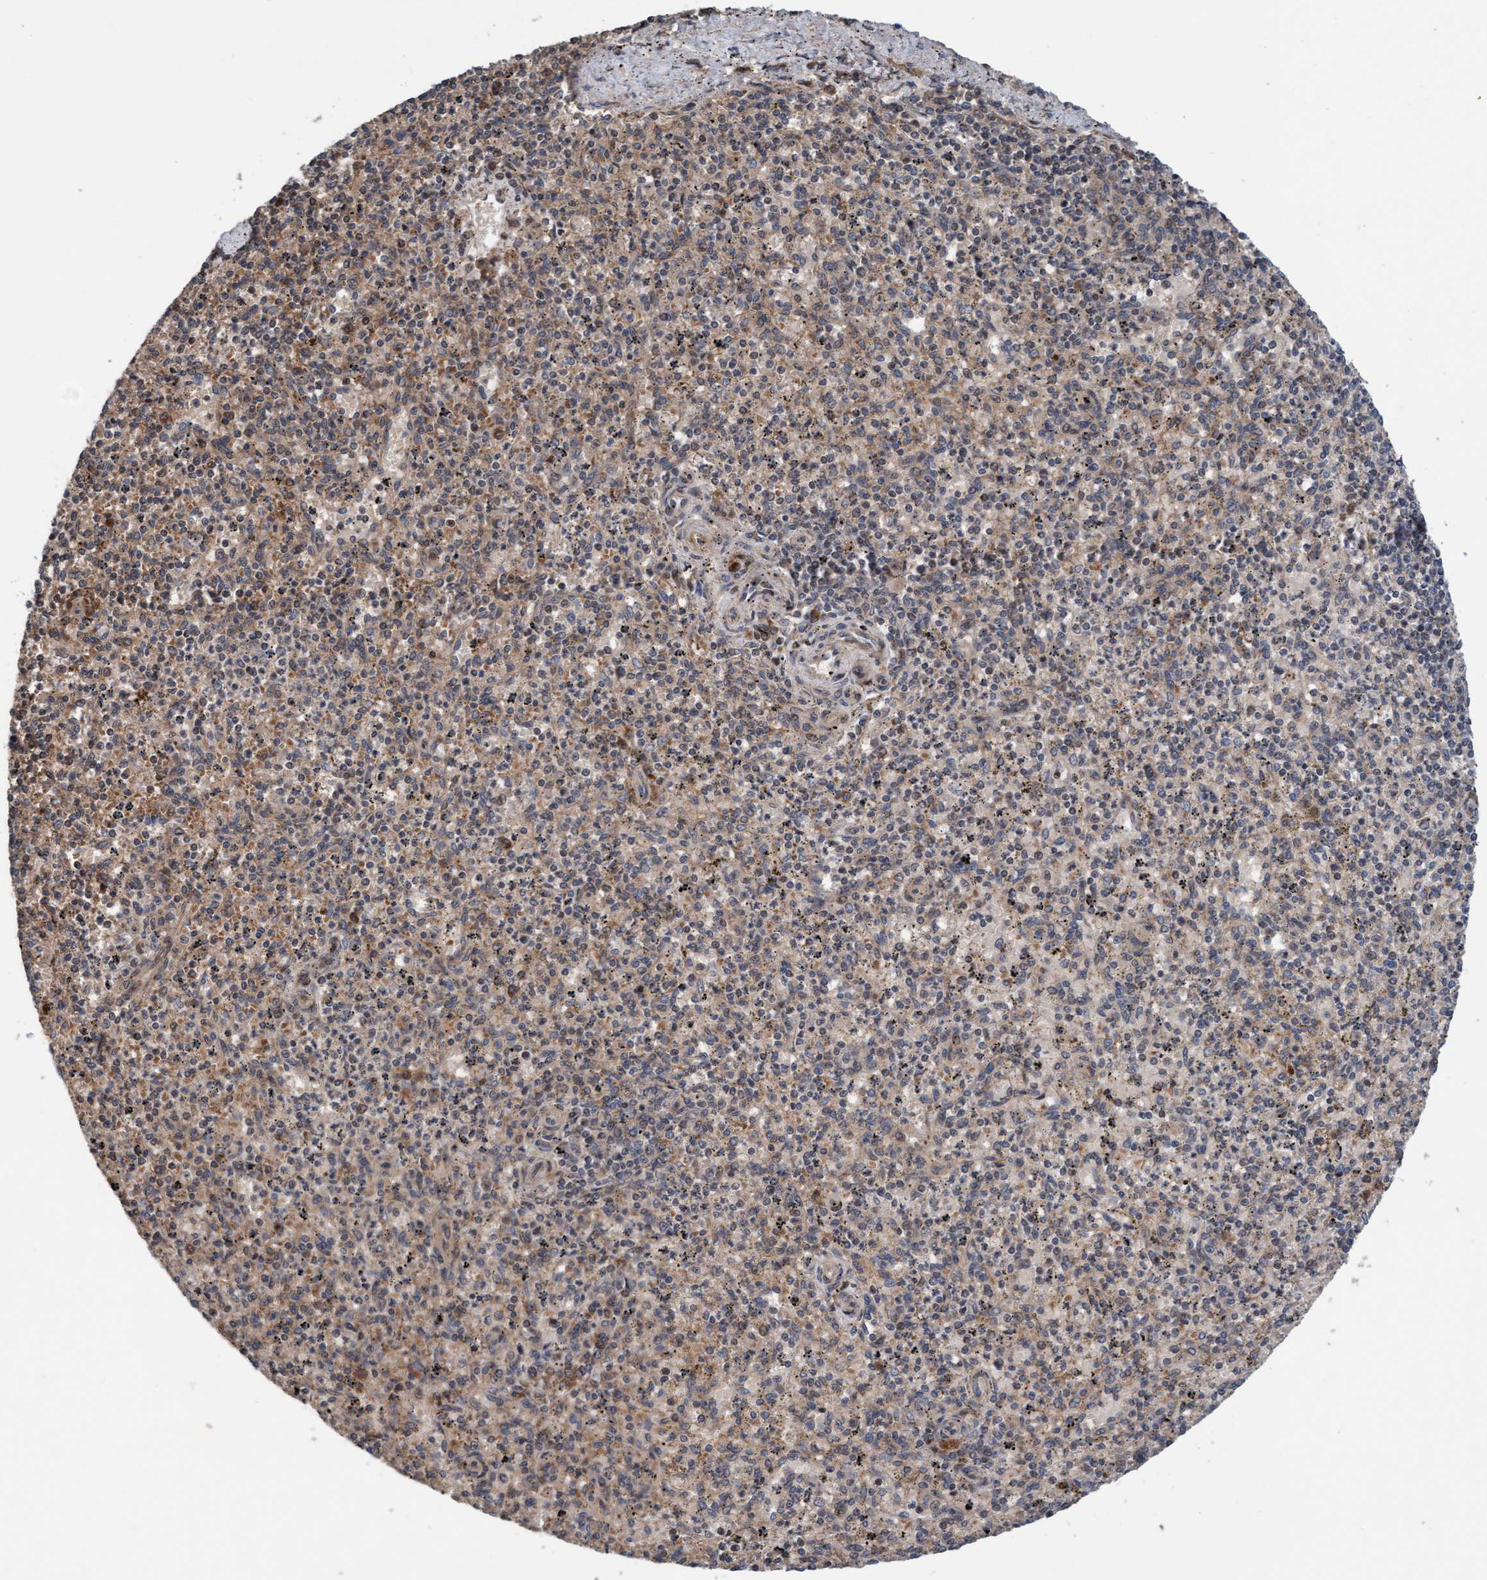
{"staining": {"intensity": "moderate", "quantity": "25%-75%", "location": "cytoplasmic/membranous,nuclear"}, "tissue": "spleen", "cell_type": "Cells in red pulp", "image_type": "normal", "snomed": [{"axis": "morphology", "description": "Normal tissue, NOS"}, {"axis": "topography", "description": "Spleen"}], "caption": "Brown immunohistochemical staining in unremarkable spleen displays moderate cytoplasmic/membranous,nuclear positivity in approximately 25%-75% of cells in red pulp.", "gene": "MLXIP", "patient": {"sex": "male", "age": 72}}